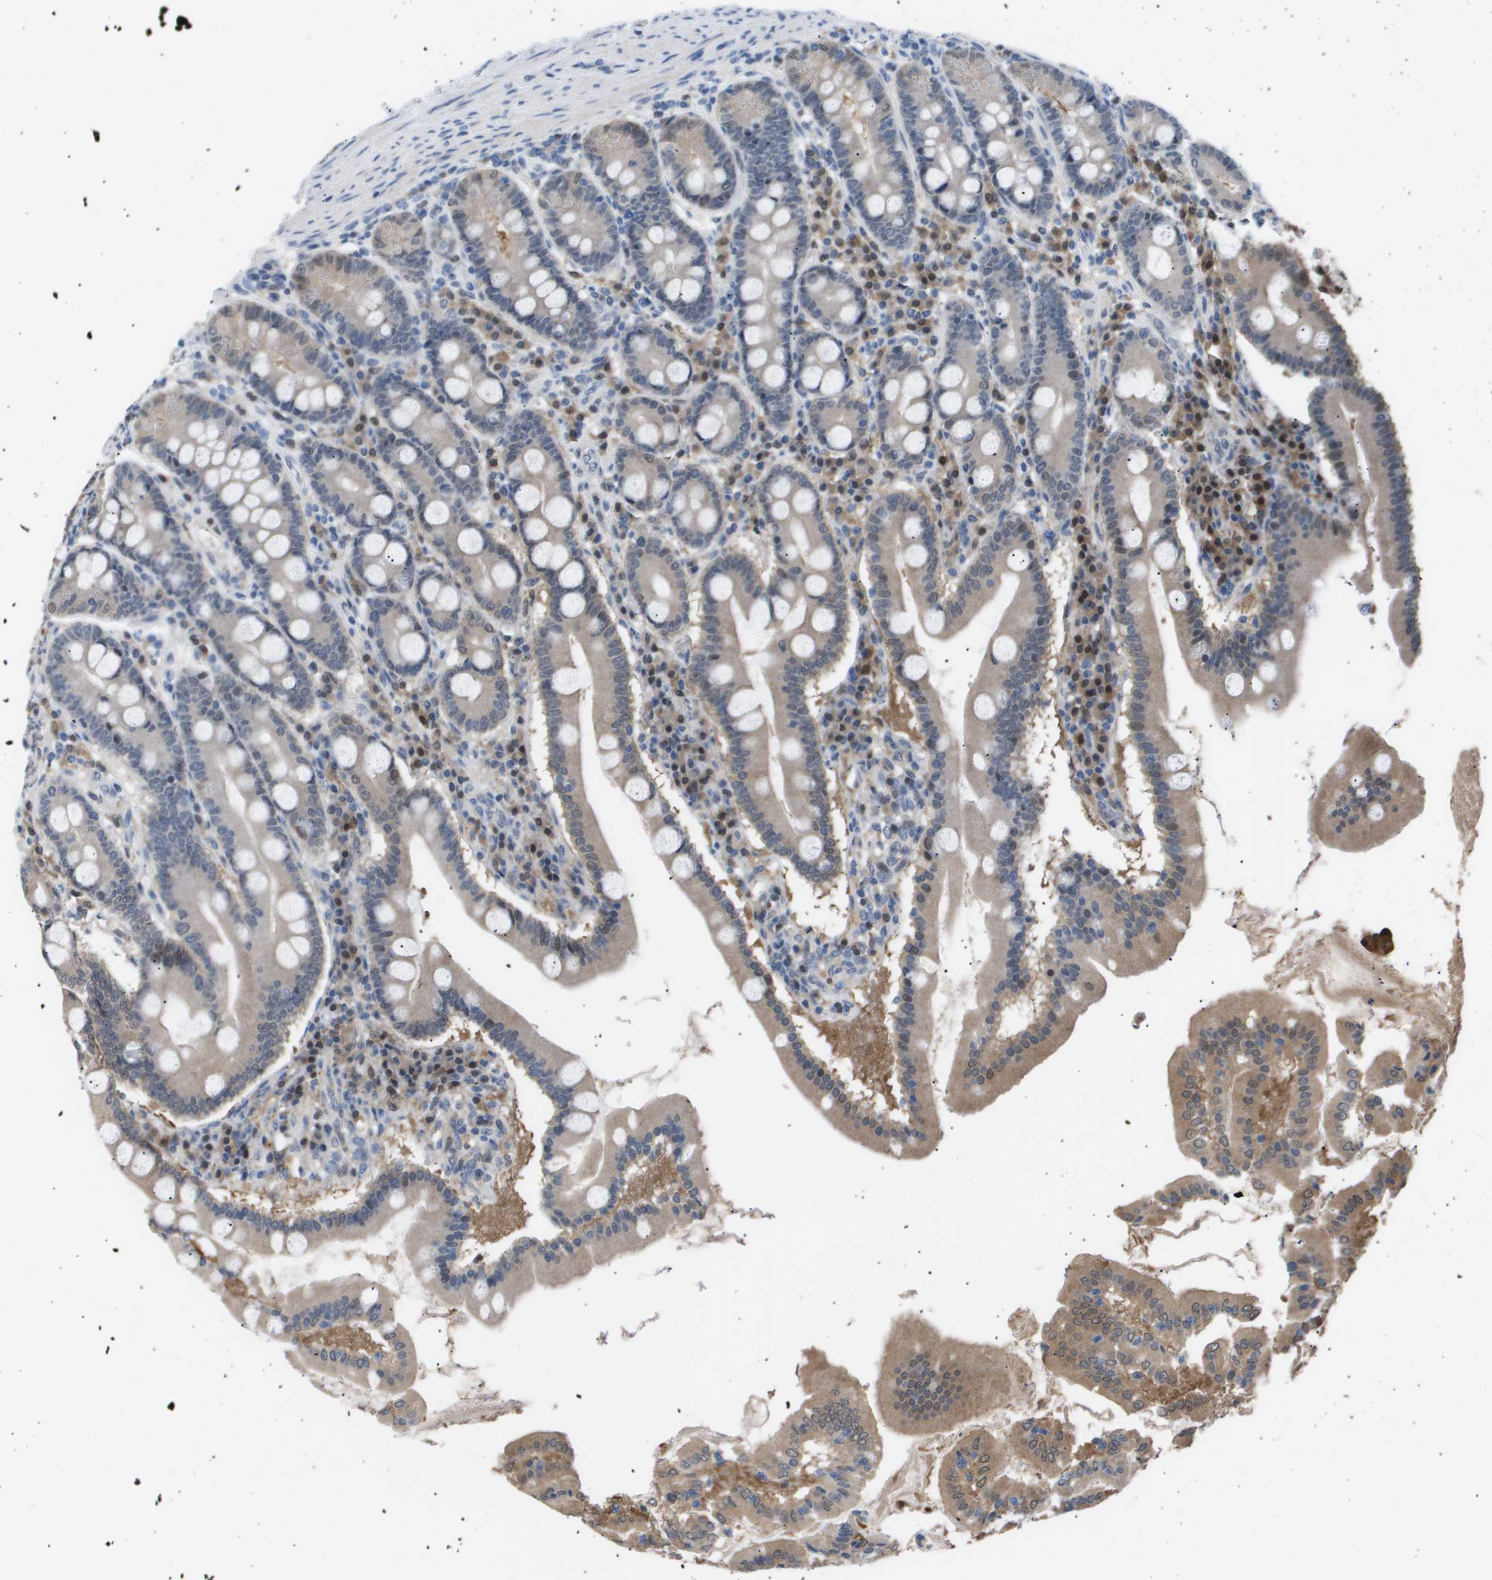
{"staining": {"intensity": "moderate", "quantity": "25%-75%", "location": "cytoplasmic/membranous,nuclear"}, "tissue": "duodenum", "cell_type": "Glandular cells", "image_type": "normal", "snomed": [{"axis": "morphology", "description": "Normal tissue, NOS"}, {"axis": "topography", "description": "Duodenum"}], "caption": "IHC histopathology image of unremarkable duodenum stained for a protein (brown), which displays medium levels of moderate cytoplasmic/membranous,nuclear staining in about 25%-75% of glandular cells.", "gene": "AKR1A1", "patient": {"sex": "male", "age": 50}}